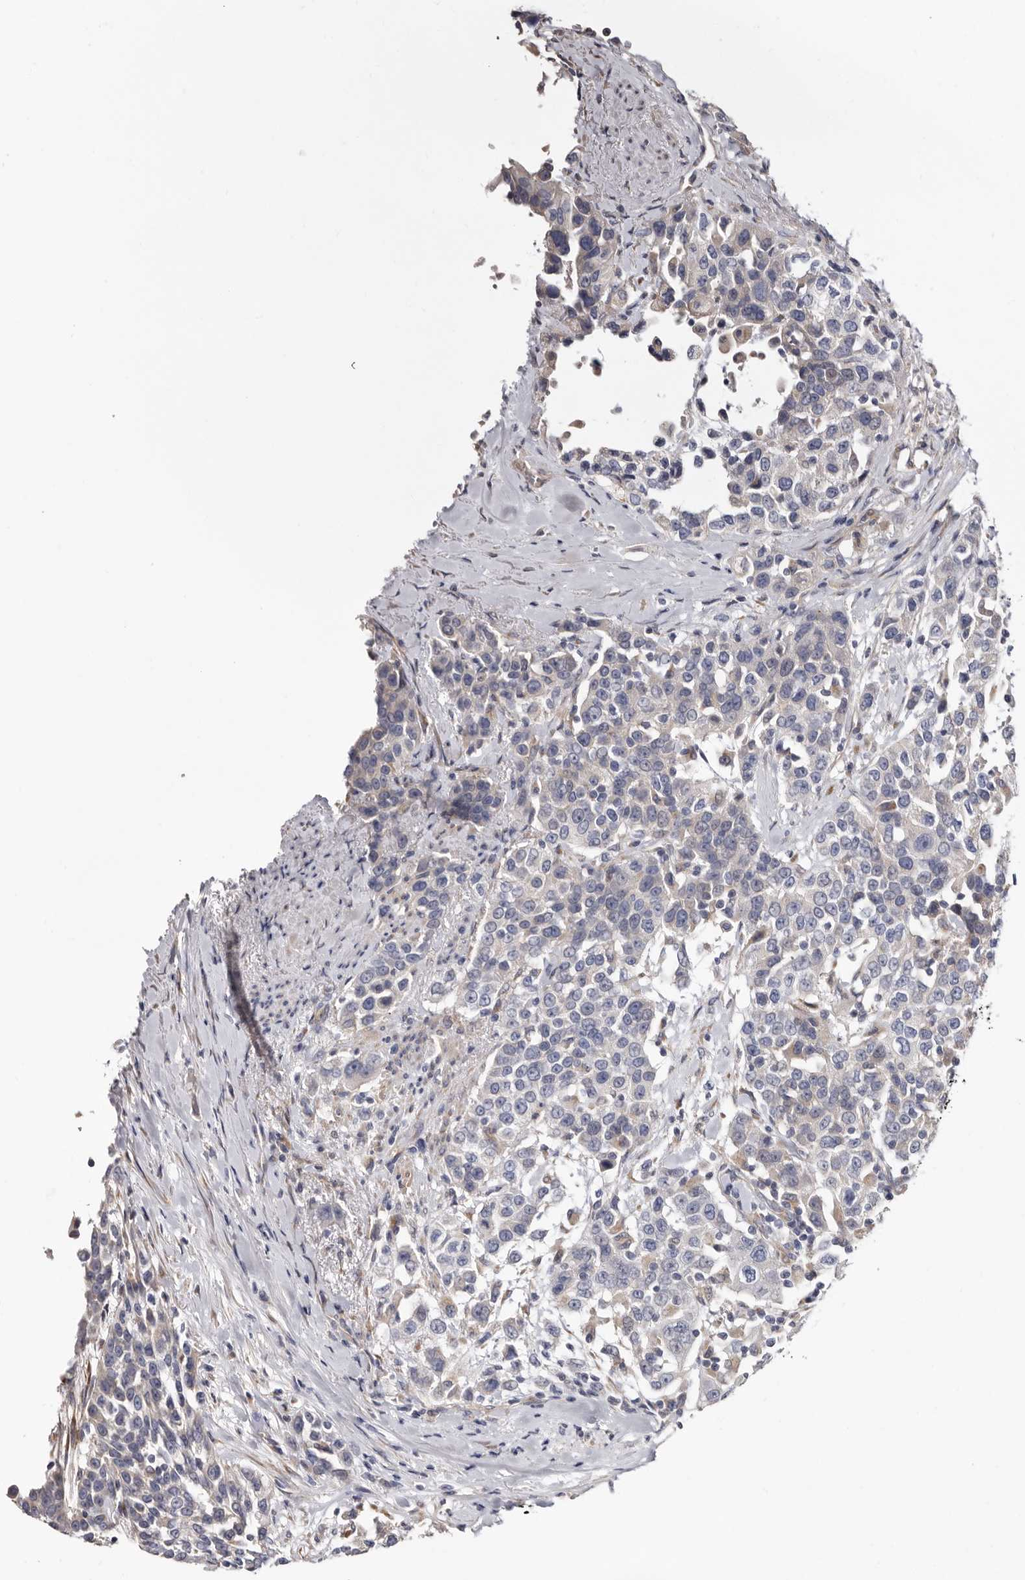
{"staining": {"intensity": "negative", "quantity": "none", "location": "none"}, "tissue": "urothelial cancer", "cell_type": "Tumor cells", "image_type": "cancer", "snomed": [{"axis": "morphology", "description": "Urothelial carcinoma, High grade"}, {"axis": "topography", "description": "Urinary bladder"}], "caption": "High power microscopy photomicrograph of an immunohistochemistry (IHC) image of urothelial carcinoma (high-grade), revealing no significant expression in tumor cells.", "gene": "ASIC5", "patient": {"sex": "female", "age": 80}}